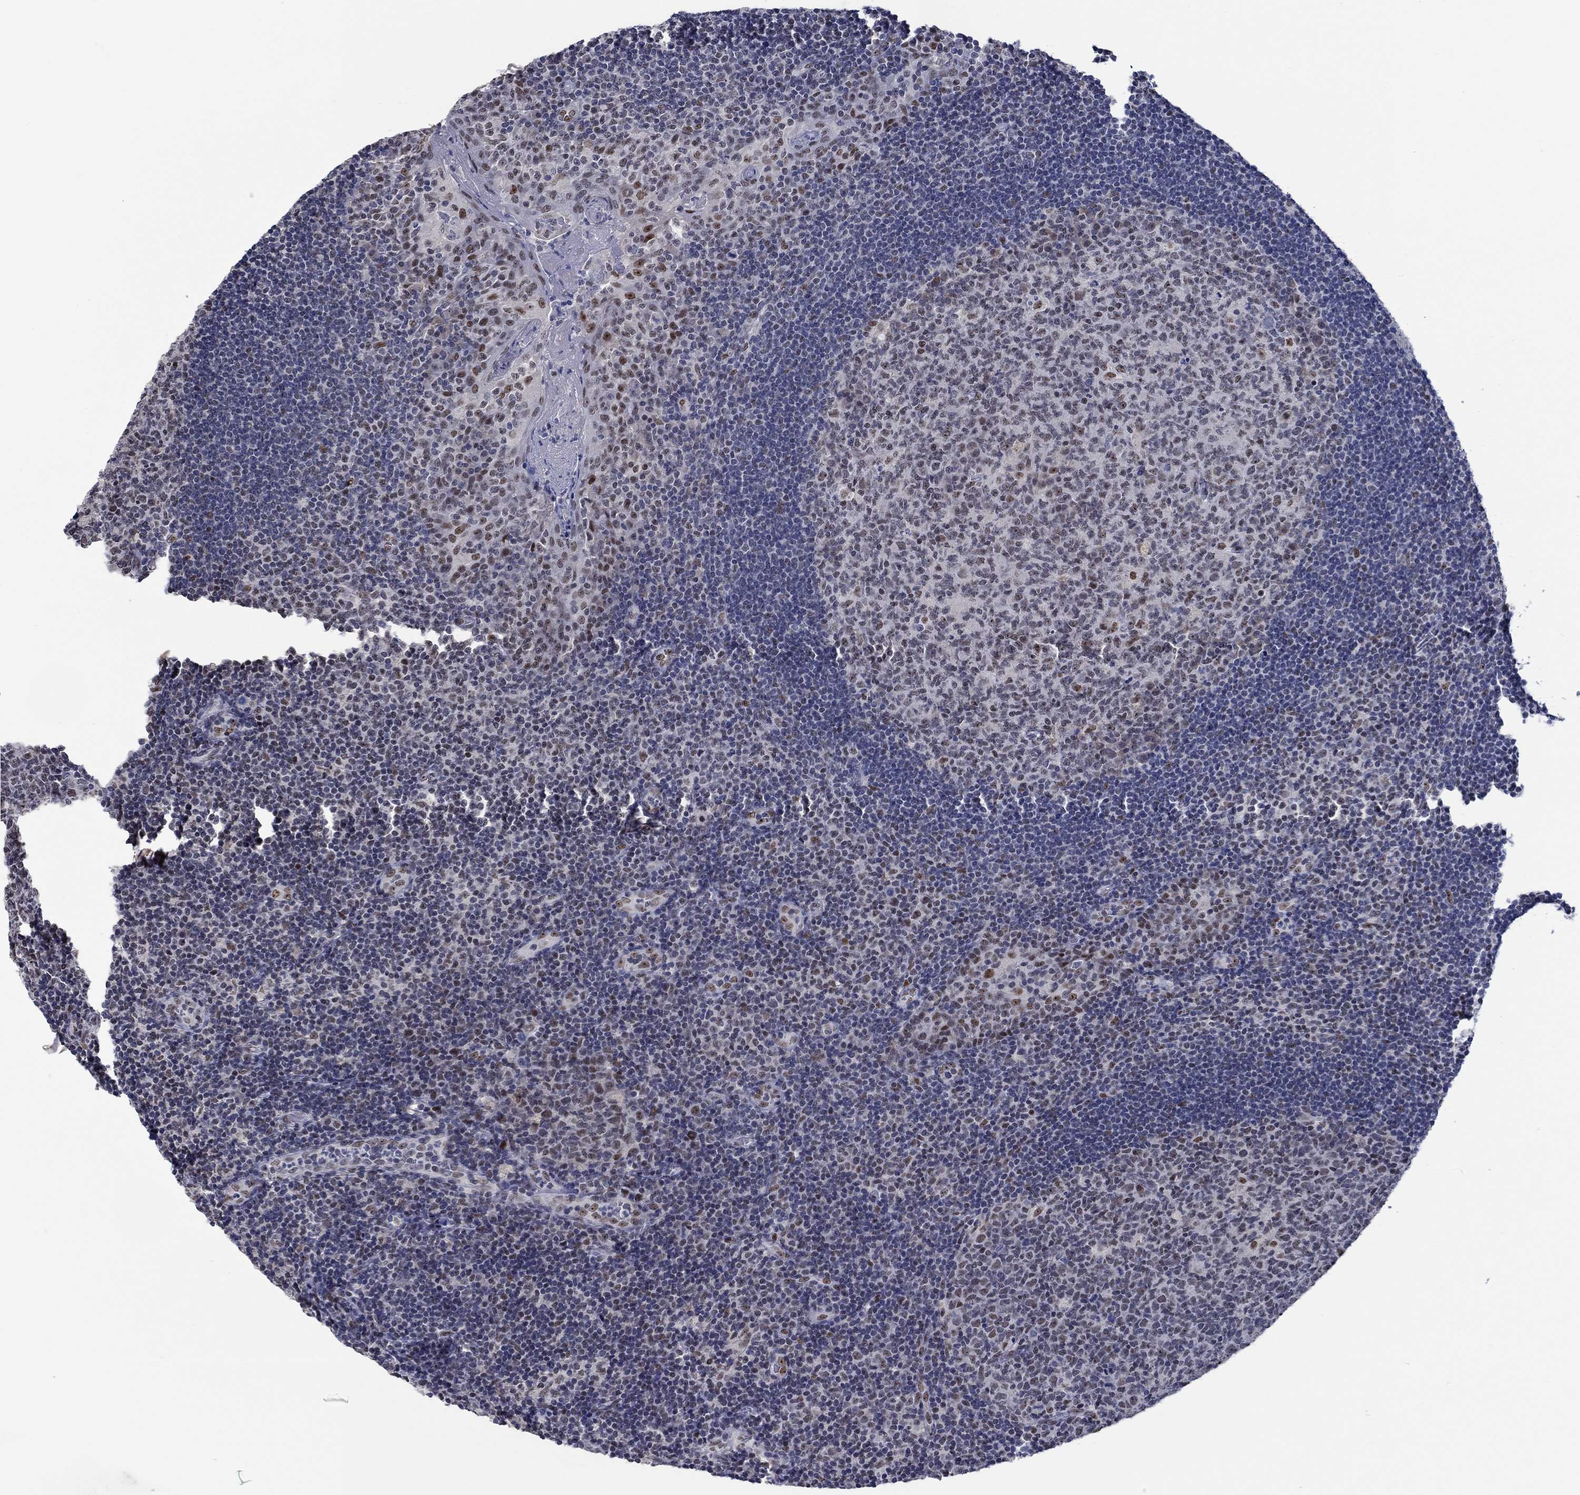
{"staining": {"intensity": "moderate", "quantity": "<25%", "location": "nuclear"}, "tissue": "tonsil", "cell_type": "Germinal center cells", "image_type": "normal", "snomed": [{"axis": "morphology", "description": "Normal tissue, NOS"}, {"axis": "topography", "description": "Tonsil"}], "caption": "Protein staining reveals moderate nuclear expression in about <25% of germinal center cells in normal tonsil. The protein of interest is shown in brown color, while the nuclei are stained blue.", "gene": "HTN1", "patient": {"sex": "female", "age": 13}}